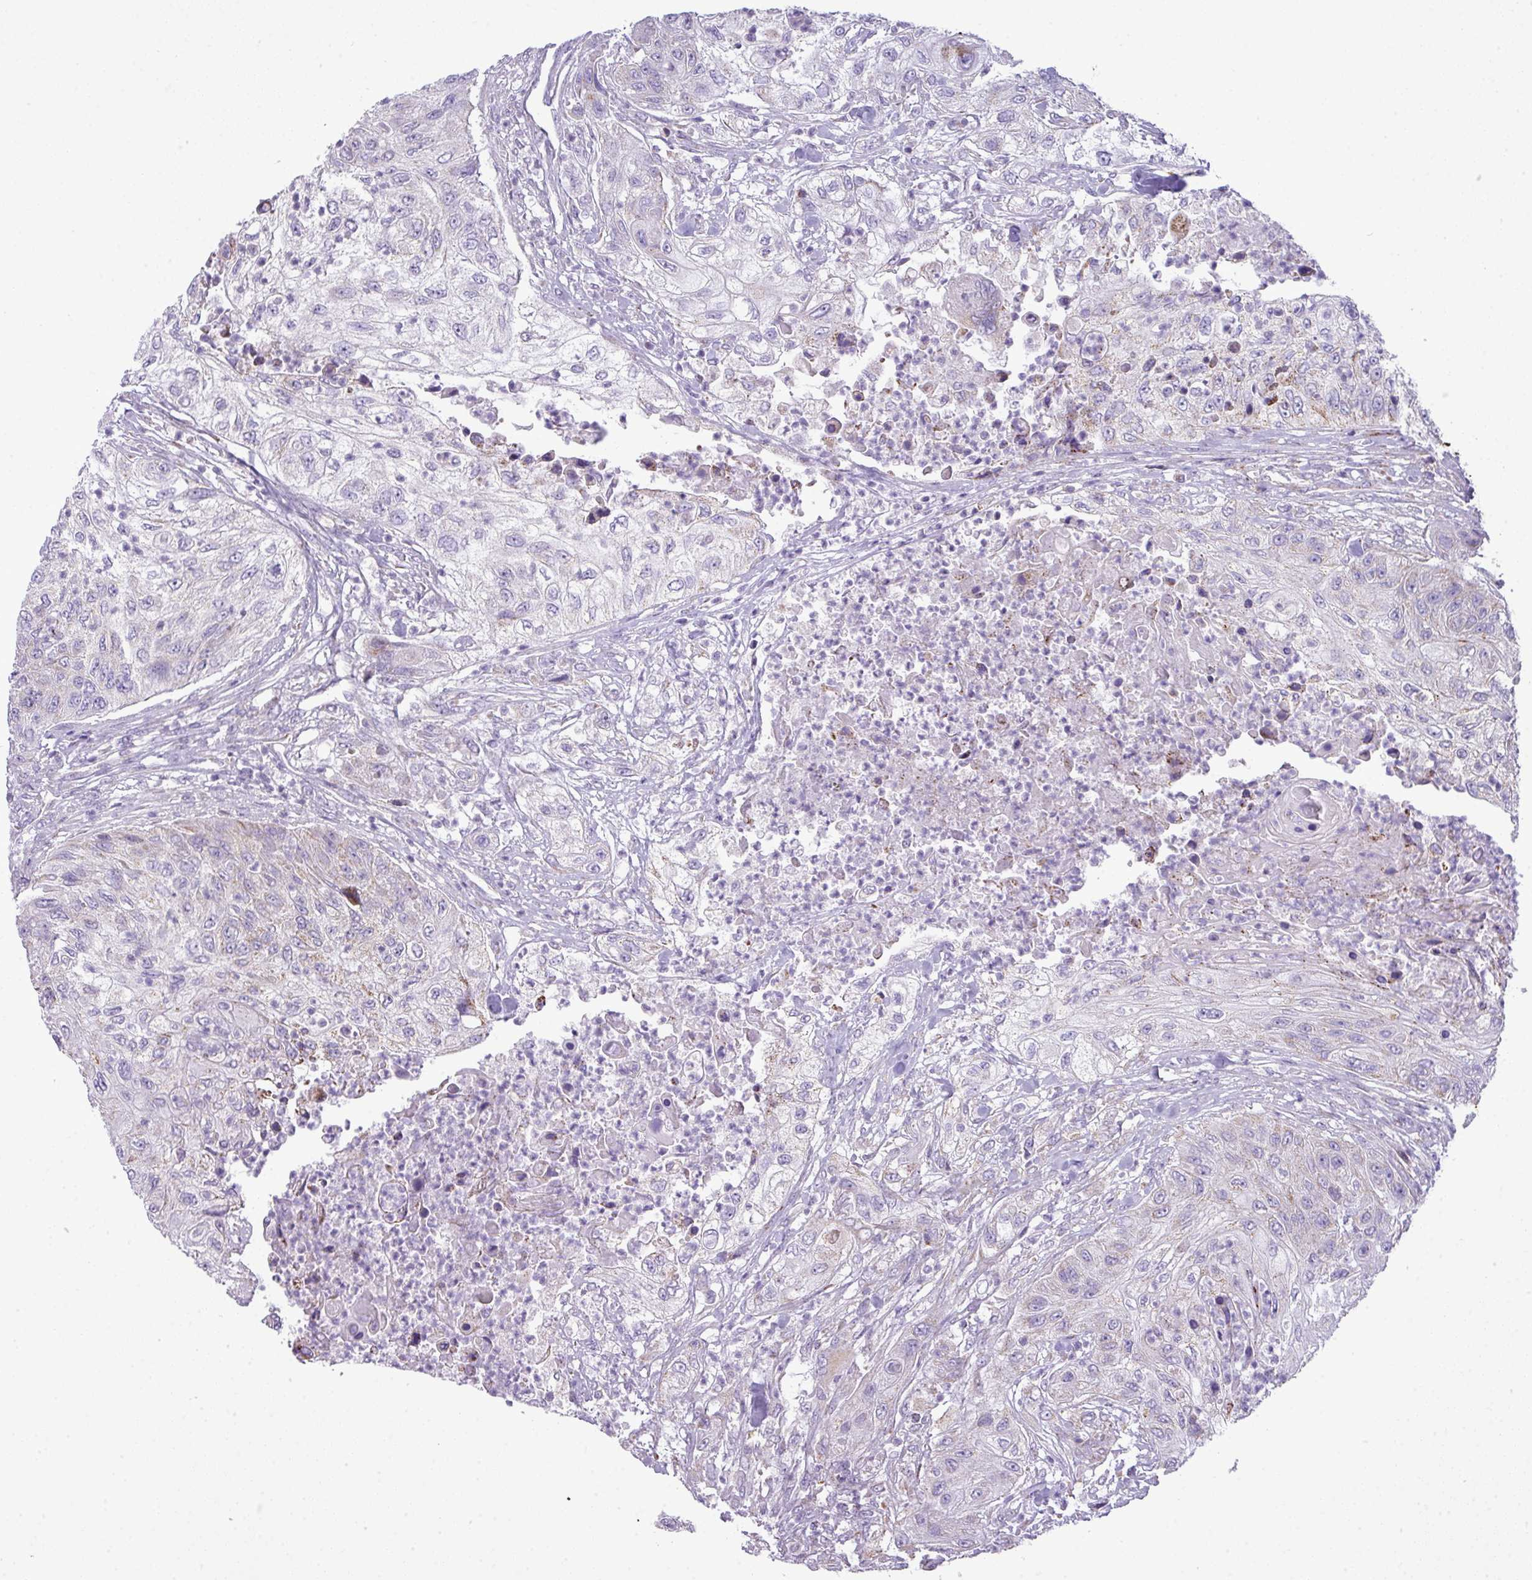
{"staining": {"intensity": "negative", "quantity": "none", "location": "none"}, "tissue": "urothelial cancer", "cell_type": "Tumor cells", "image_type": "cancer", "snomed": [{"axis": "morphology", "description": "Urothelial carcinoma, High grade"}, {"axis": "topography", "description": "Urinary bladder"}], "caption": "Immunohistochemistry (IHC) of human urothelial cancer displays no expression in tumor cells.", "gene": "ZNF81", "patient": {"sex": "female", "age": 60}}